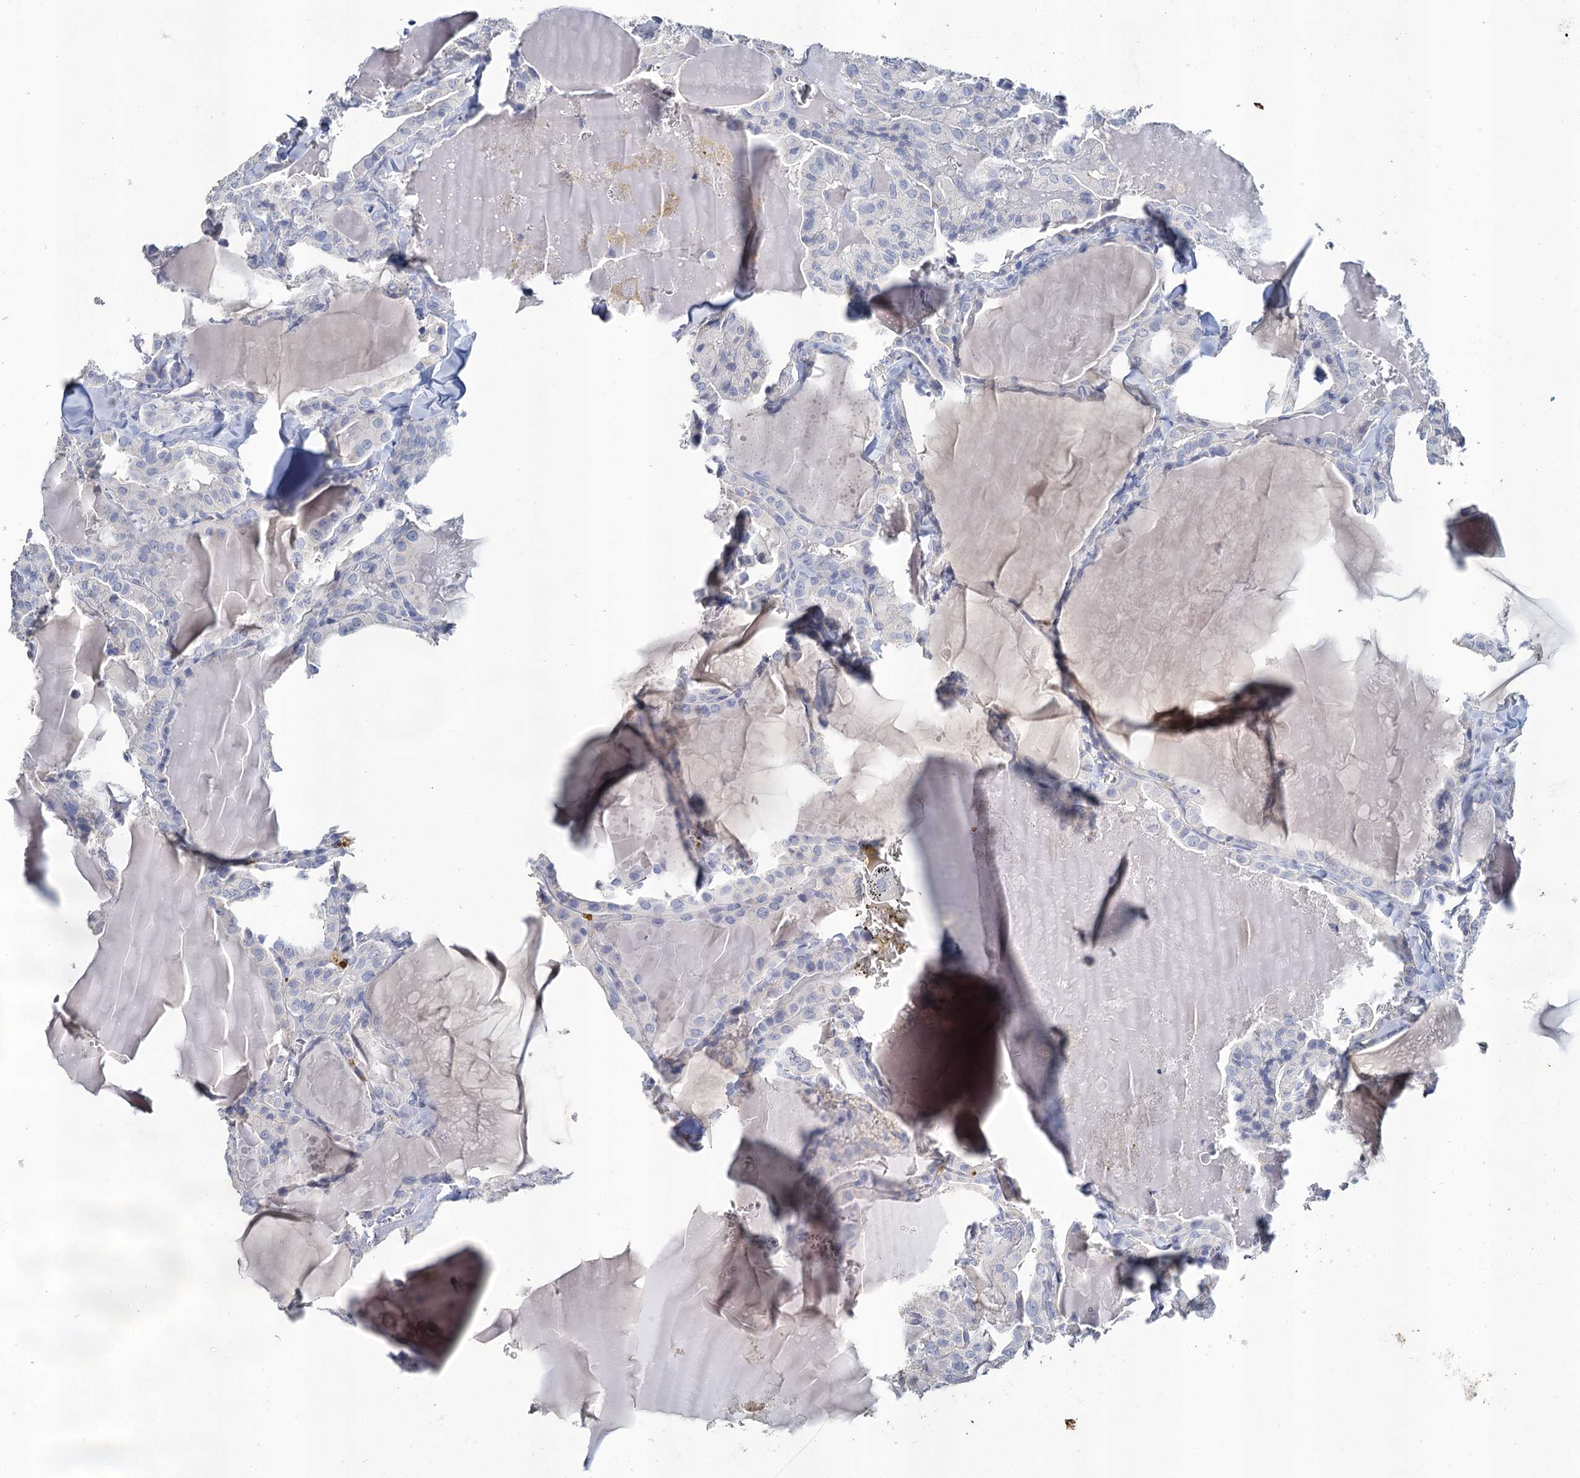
{"staining": {"intensity": "negative", "quantity": "none", "location": "none"}, "tissue": "thyroid cancer", "cell_type": "Tumor cells", "image_type": "cancer", "snomed": [{"axis": "morphology", "description": "Papillary adenocarcinoma, NOS"}, {"axis": "topography", "description": "Thyroid gland"}], "caption": "DAB immunohistochemical staining of thyroid cancer (papillary adenocarcinoma) demonstrates no significant positivity in tumor cells.", "gene": "SNCB", "patient": {"sex": "male", "age": 52}}